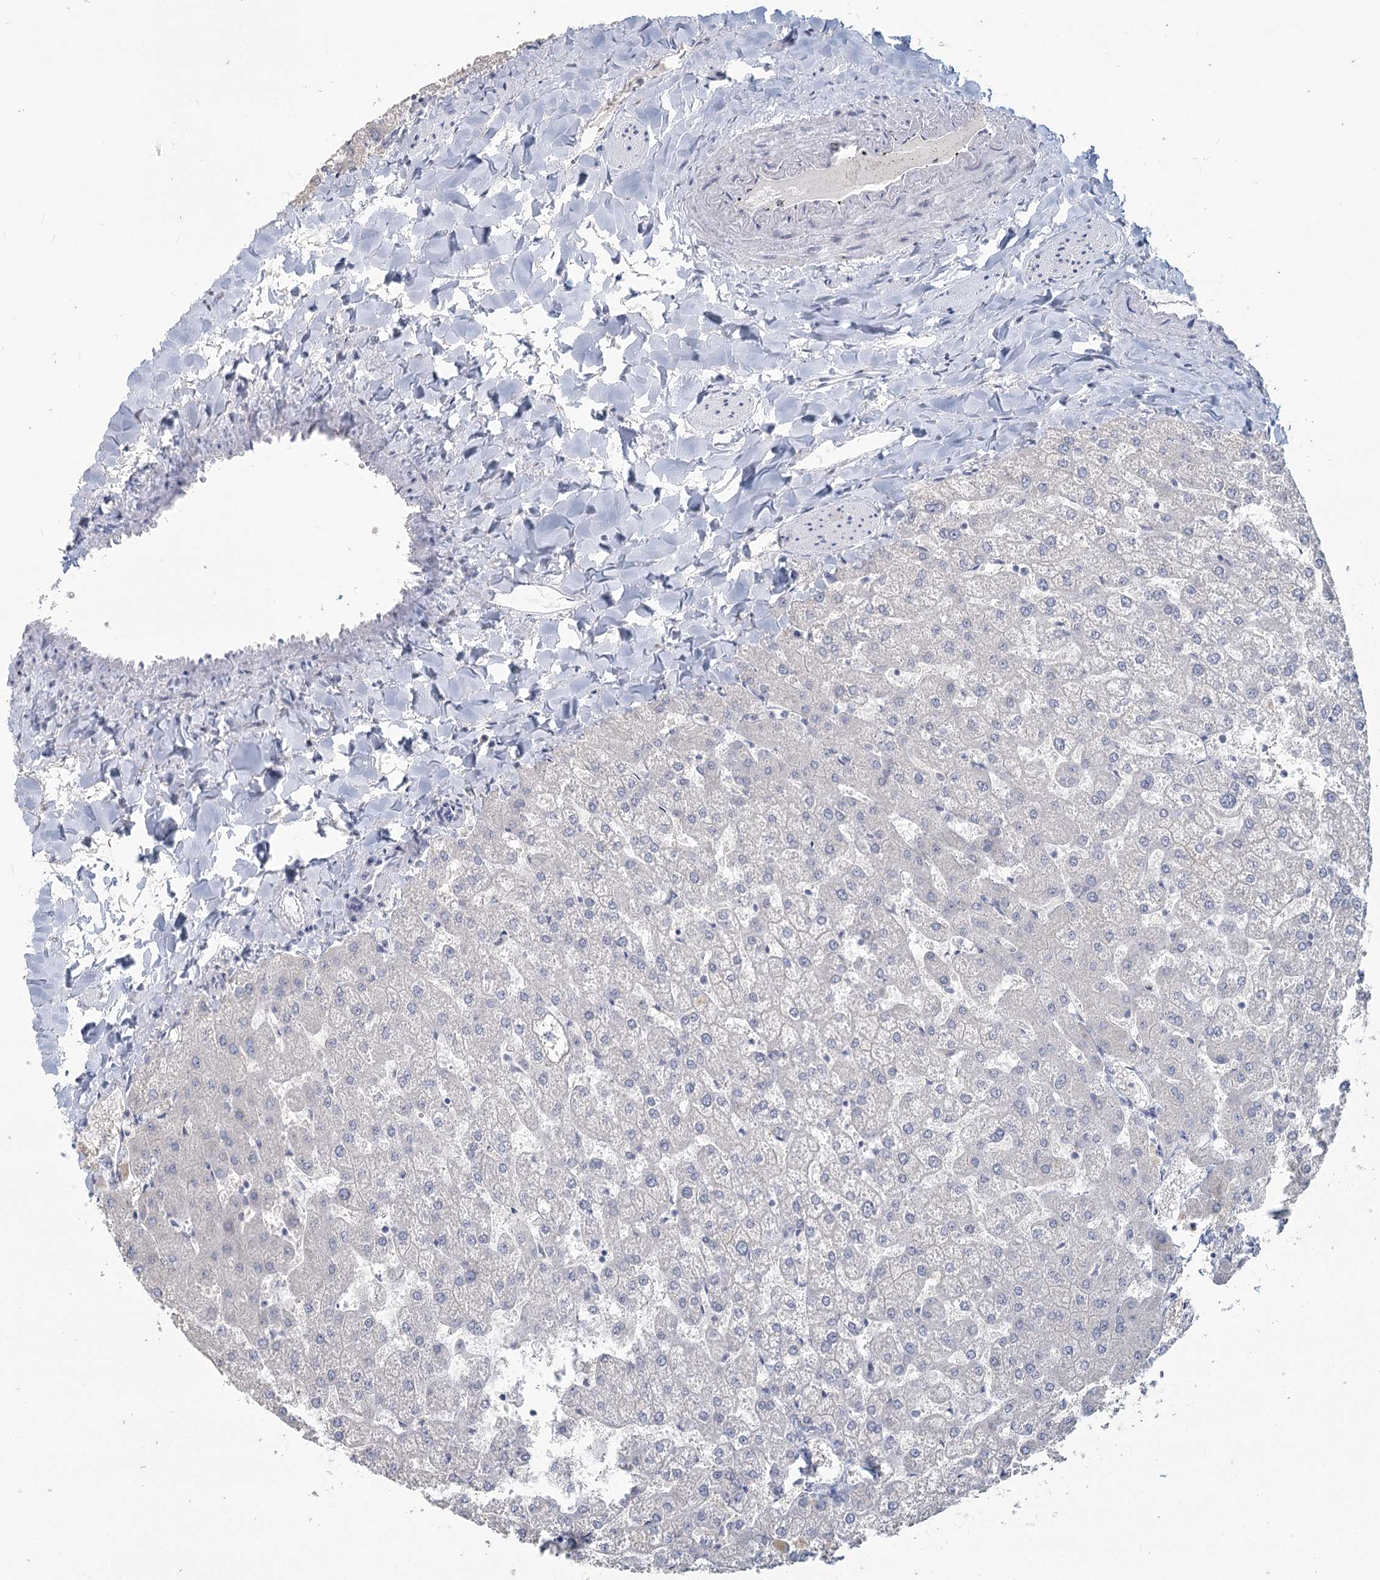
{"staining": {"intensity": "negative", "quantity": "none", "location": "none"}, "tissue": "liver", "cell_type": "Cholangiocytes", "image_type": "normal", "snomed": [{"axis": "morphology", "description": "Normal tissue, NOS"}, {"axis": "topography", "description": "Liver"}], "caption": "Cholangiocytes show no significant staining in benign liver.", "gene": "SLC9A3", "patient": {"sex": "female", "age": 32}}